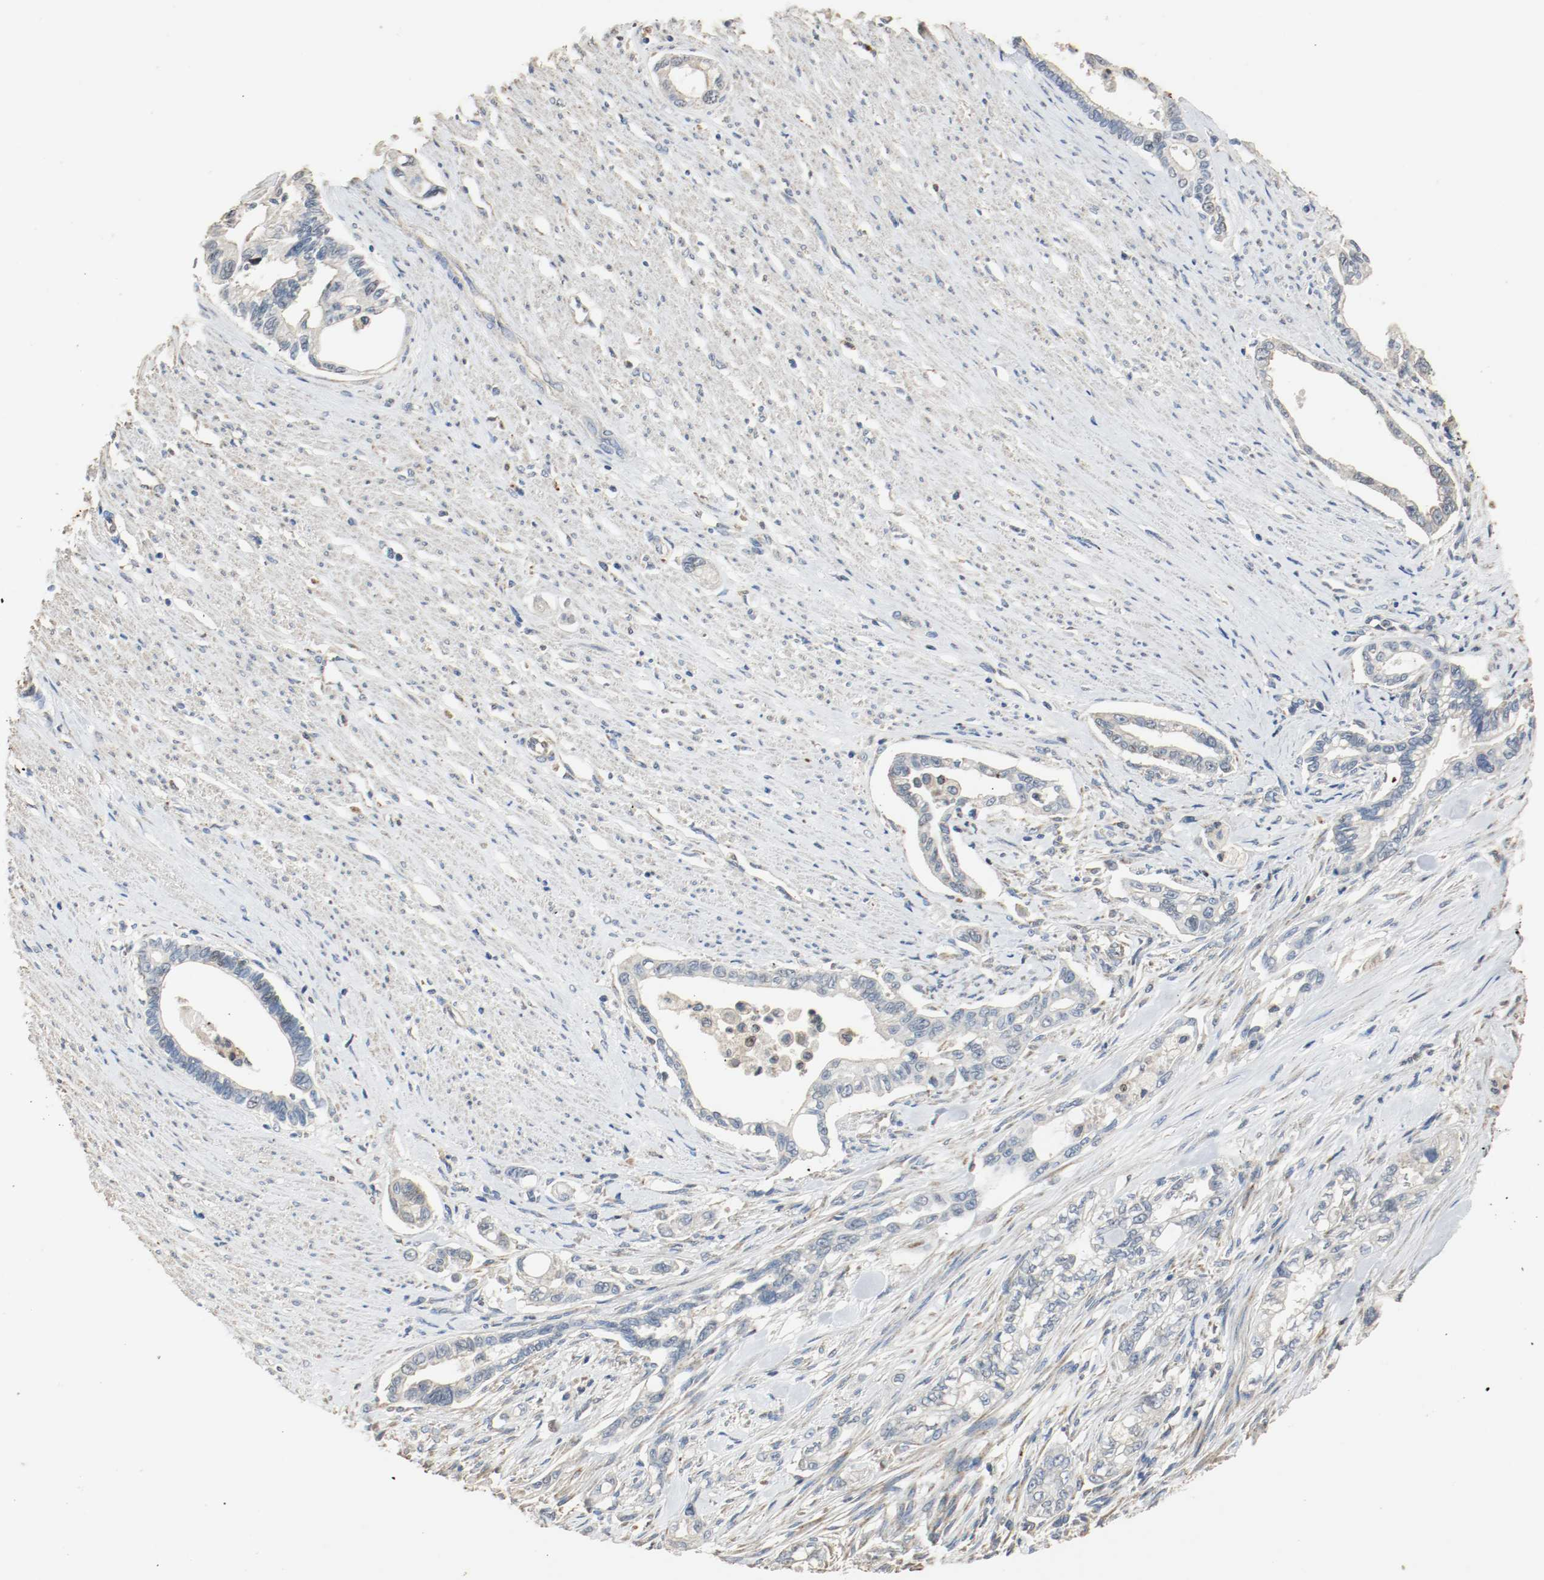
{"staining": {"intensity": "weak", "quantity": "25%-75%", "location": "cytoplasmic/membranous"}, "tissue": "pancreatic cancer", "cell_type": "Tumor cells", "image_type": "cancer", "snomed": [{"axis": "morphology", "description": "Normal tissue, NOS"}, {"axis": "topography", "description": "Pancreas"}], "caption": "IHC micrograph of neoplastic tissue: pancreatic cancer stained using immunohistochemistry reveals low levels of weak protein expression localized specifically in the cytoplasmic/membranous of tumor cells, appearing as a cytoplasmic/membranous brown color.", "gene": "ALDH4A1", "patient": {"sex": "male", "age": 42}}